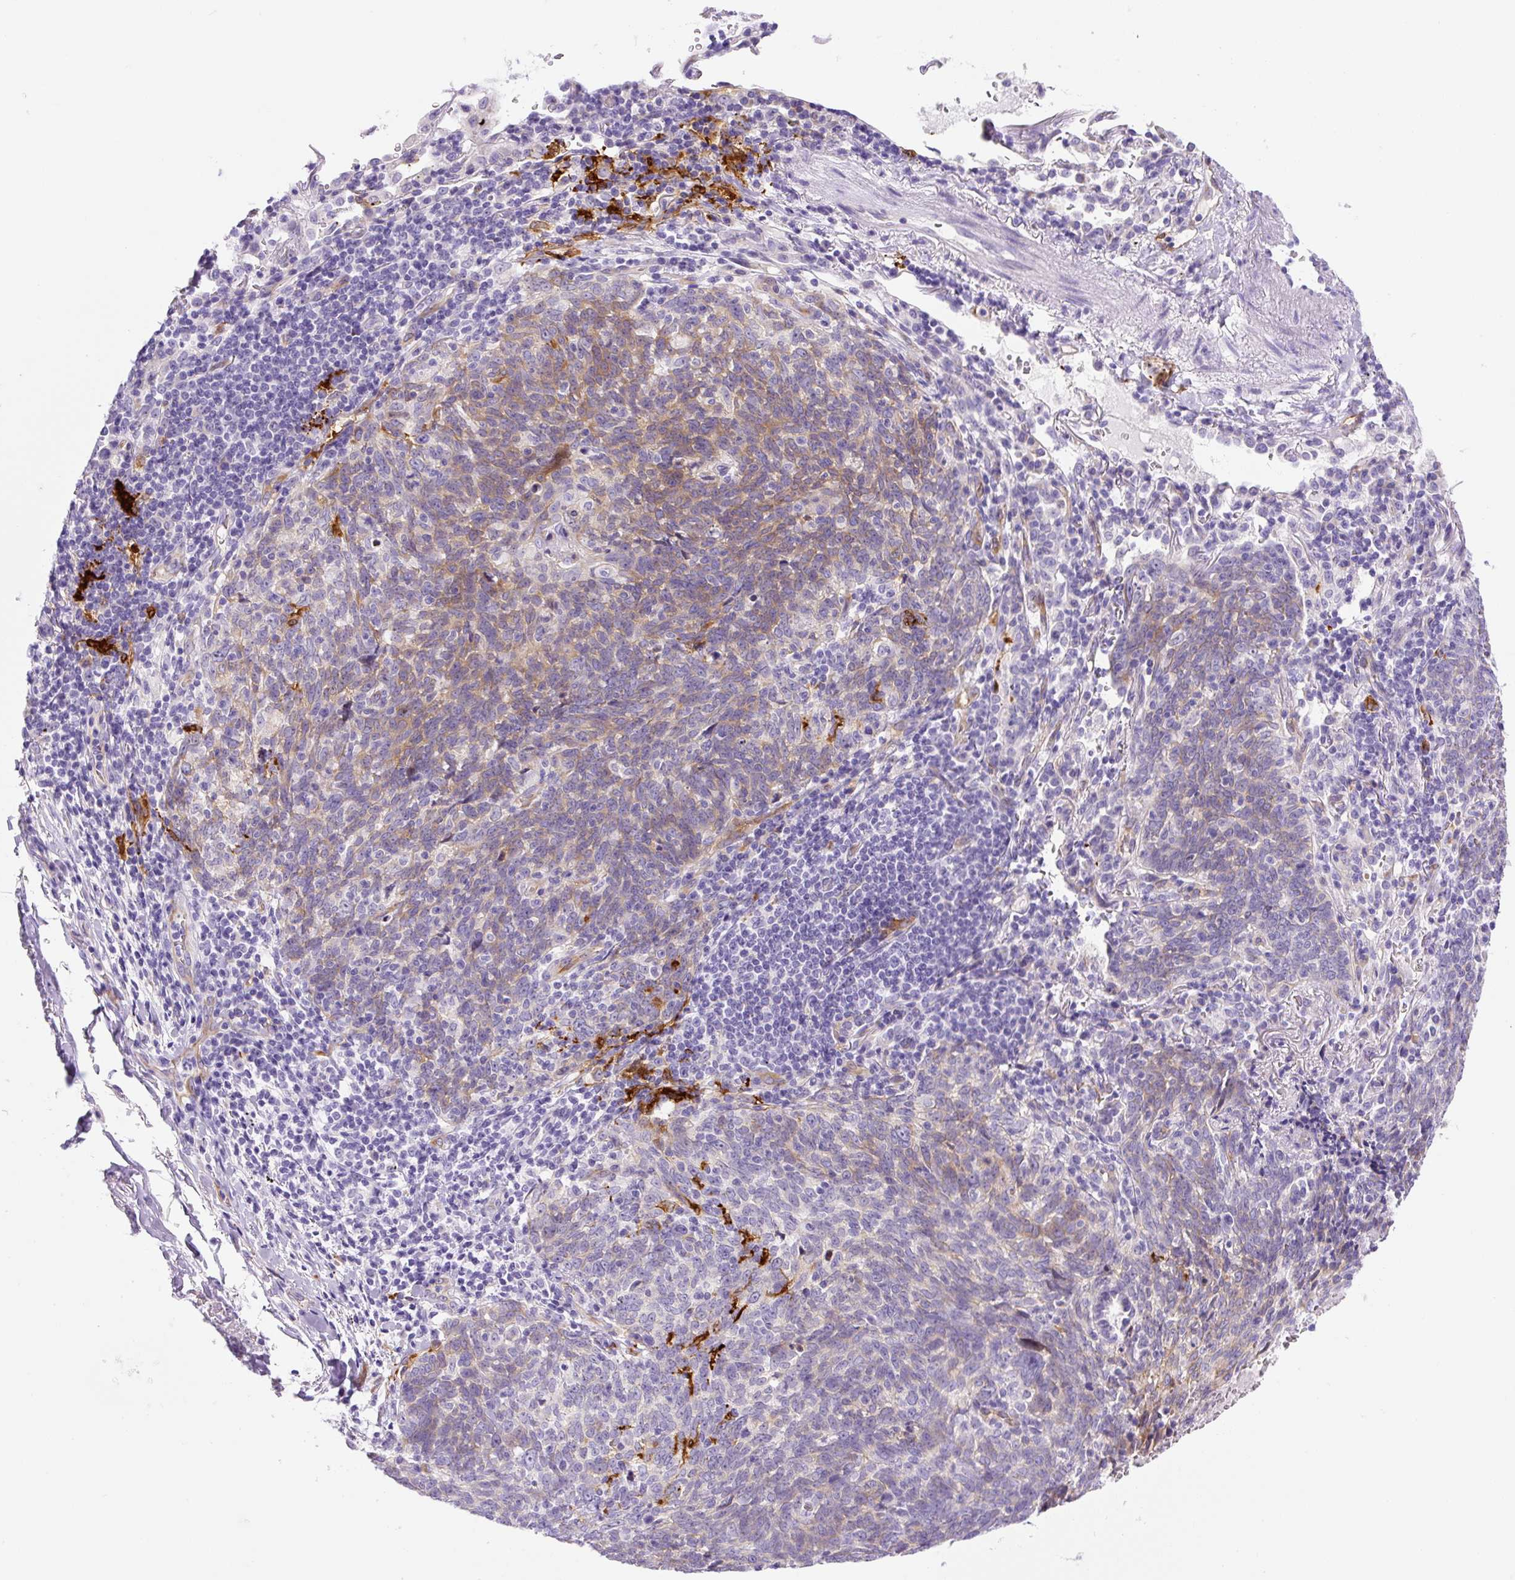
{"staining": {"intensity": "weak", "quantity": "25%-75%", "location": "cytoplasmic/membranous"}, "tissue": "lung cancer", "cell_type": "Tumor cells", "image_type": "cancer", "snomed": [{"axis": "morphology", "description": "Squamous cell carcinoma, NOS"}, {"axis": "topography", "description": "Lung"}], "caption": "Human lung squamous cell carcinoma stained with a brown dye exhibits weak cytoplasmic/membranous positive expression in about 25%-75% of tumor cells.", "gene": "ASB4", "patient": {"sex": "female", "age": 72}}